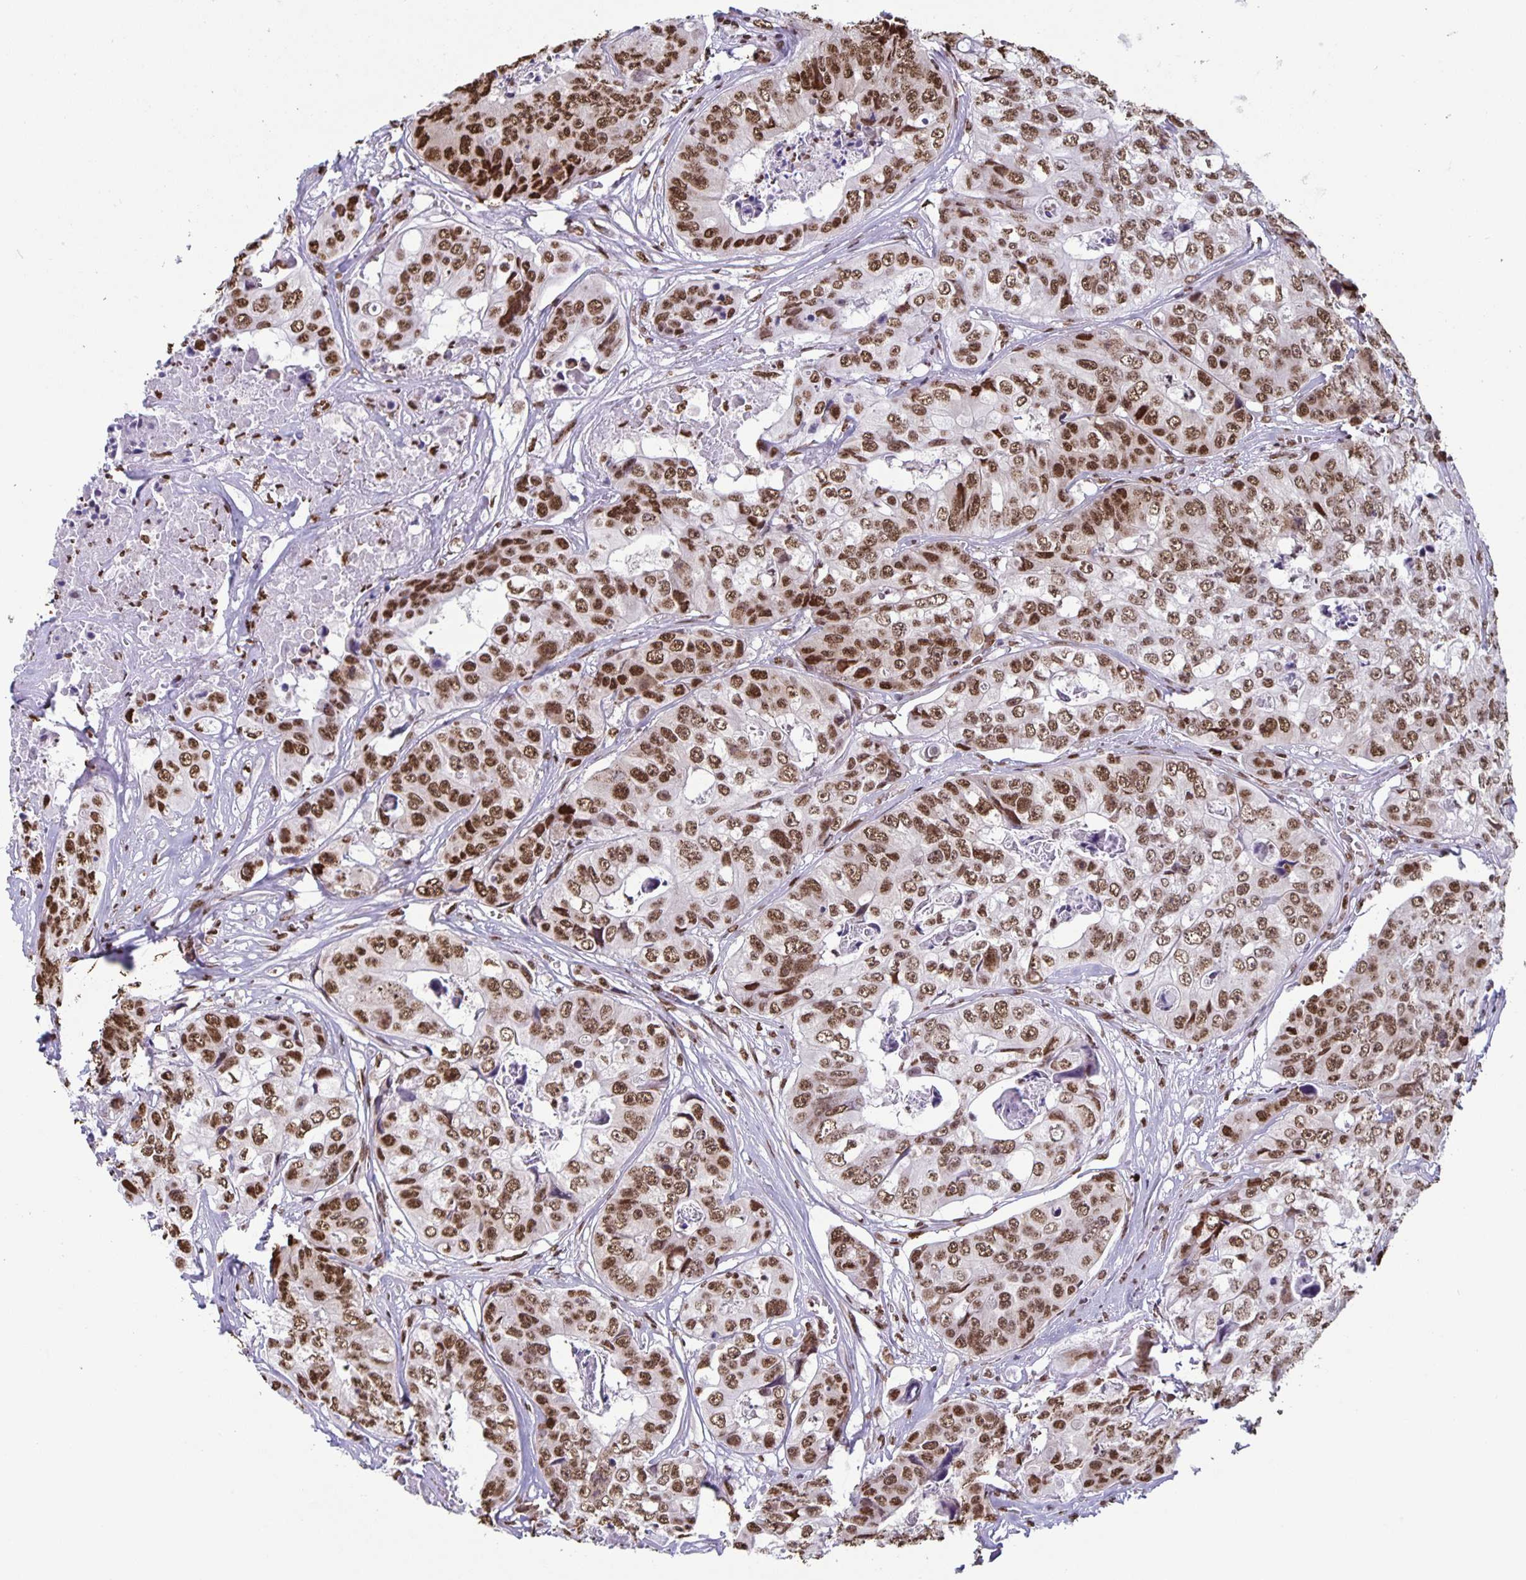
{"staining": {"intensity": "strong", "quantity": ">75%", "location": "nuclear"}, "tissue": "colorectal cancer", "cell_type": "Tumor cells", "image_type": "cancer", "snomed": [{"axis": "morphology", "description": "Adenocarcinoma, NOS"}, {"axis": "topography", "description": "Rectum"}], "caption": "An immunohistochemistry micrograph of tumor tissue is shown. Protein staining in brown labels strong nuclear positivity in adenocarcinoma (colorectal) within tumor cells.", "gene": "DUT", "patient": {"sex": "female", "age": 62}}